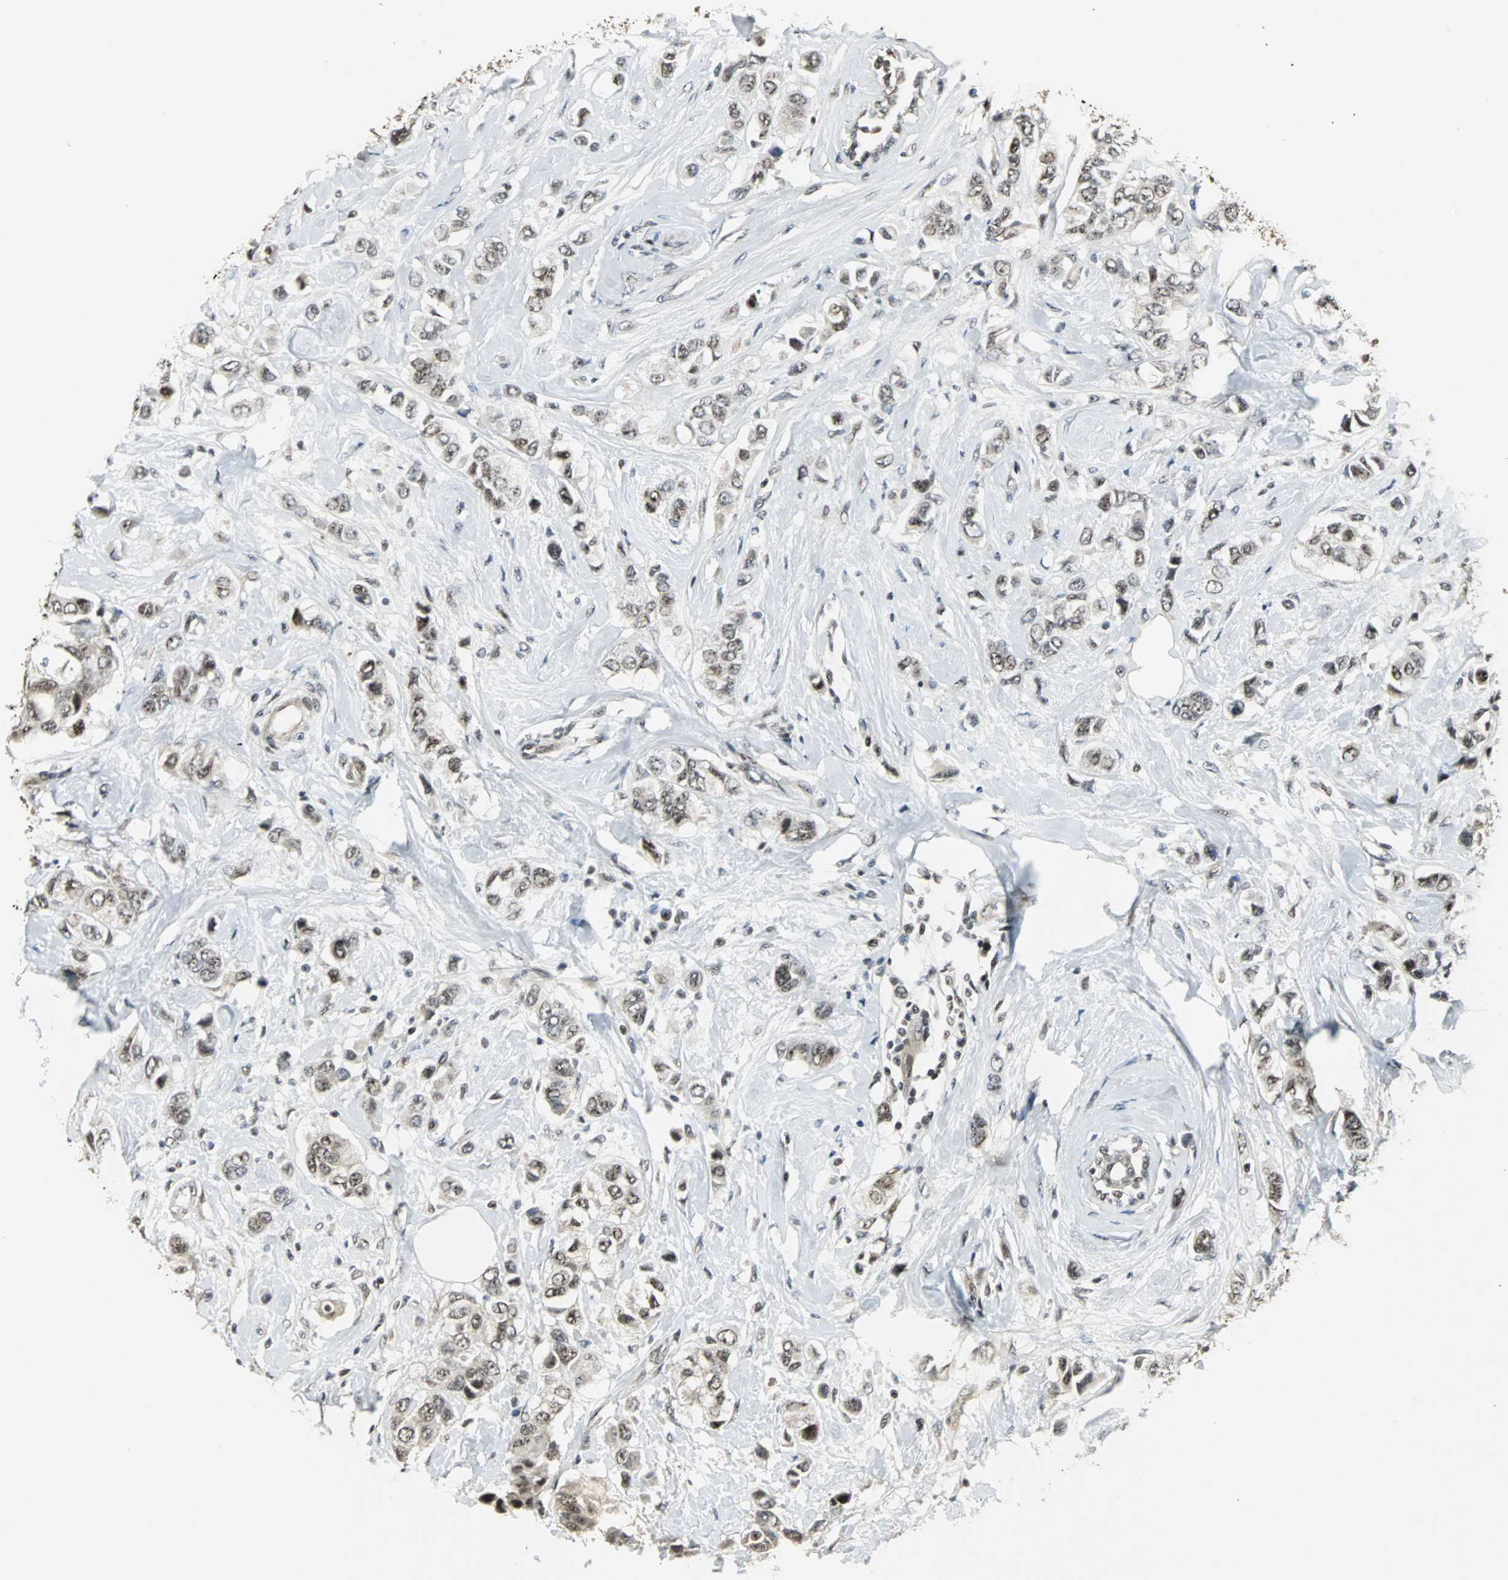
{"staining": {"intensity": "moderate", "quantity": ">75%", "location": "nuclear"}, "tissue": "breast cancer", "cell_type": "Tumor cells", "image_type": "cancer", "snomed": [{"axis": "morphology", "description": "Duct carcinoma"}, {"axis": "topography", "description": "Breast"}], "caption": "Immunohistochemistry of human breast infiltrating ductal carcinoma shows medium levels of moderate nuclear positivity in approximately >75% of tumor cells. Nuclei are stained in blue.", "gene": "MED4", "patient": {"sex": "female", "age": 50}}